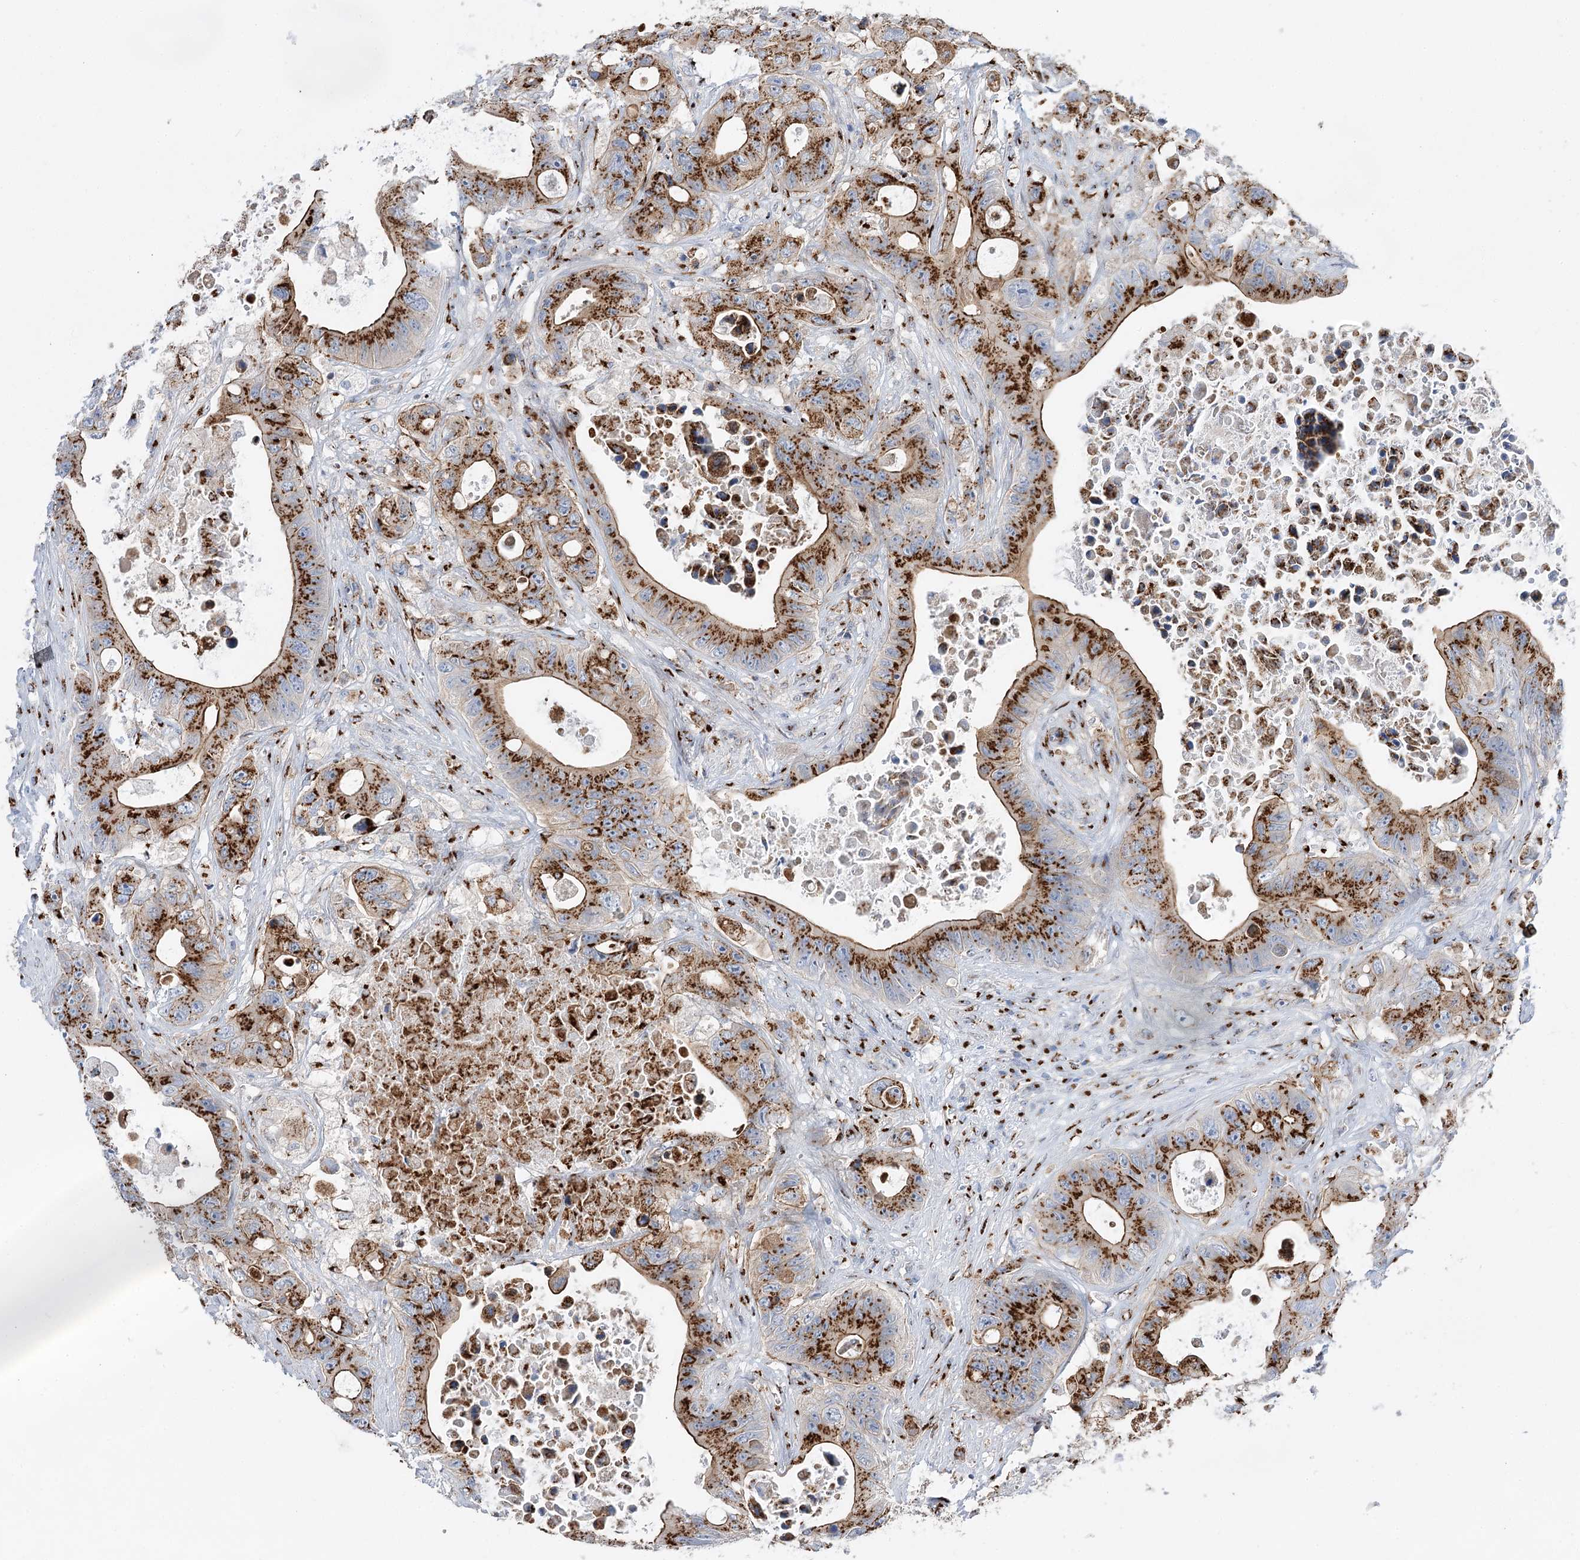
{"staining": {"intensity": "strong", "quantity": ">75%", "location": "cytoplasmic/membranous"}, "tissue": "colorectal cancer", "cell_type": "Tumor cells", "image_type": "cancer", "snomed": [{"axis": "morphology", "description": "Adenocarcinoma, NOS"}, {"axis": "topography", "description": "Colon"}], "caption": "Immunohistochemistry (IHC) histopathology image of neoplastic tissue: colorectal cancer stained using IHC shows high levels of strong protein expression localized specifically in the cytoplasmic/membranous of tumor cells, appearing as a cytoplasmic/membranous brown color.", "gene": "TMEM165", "patient": {"sex": "female", "age": 46}}